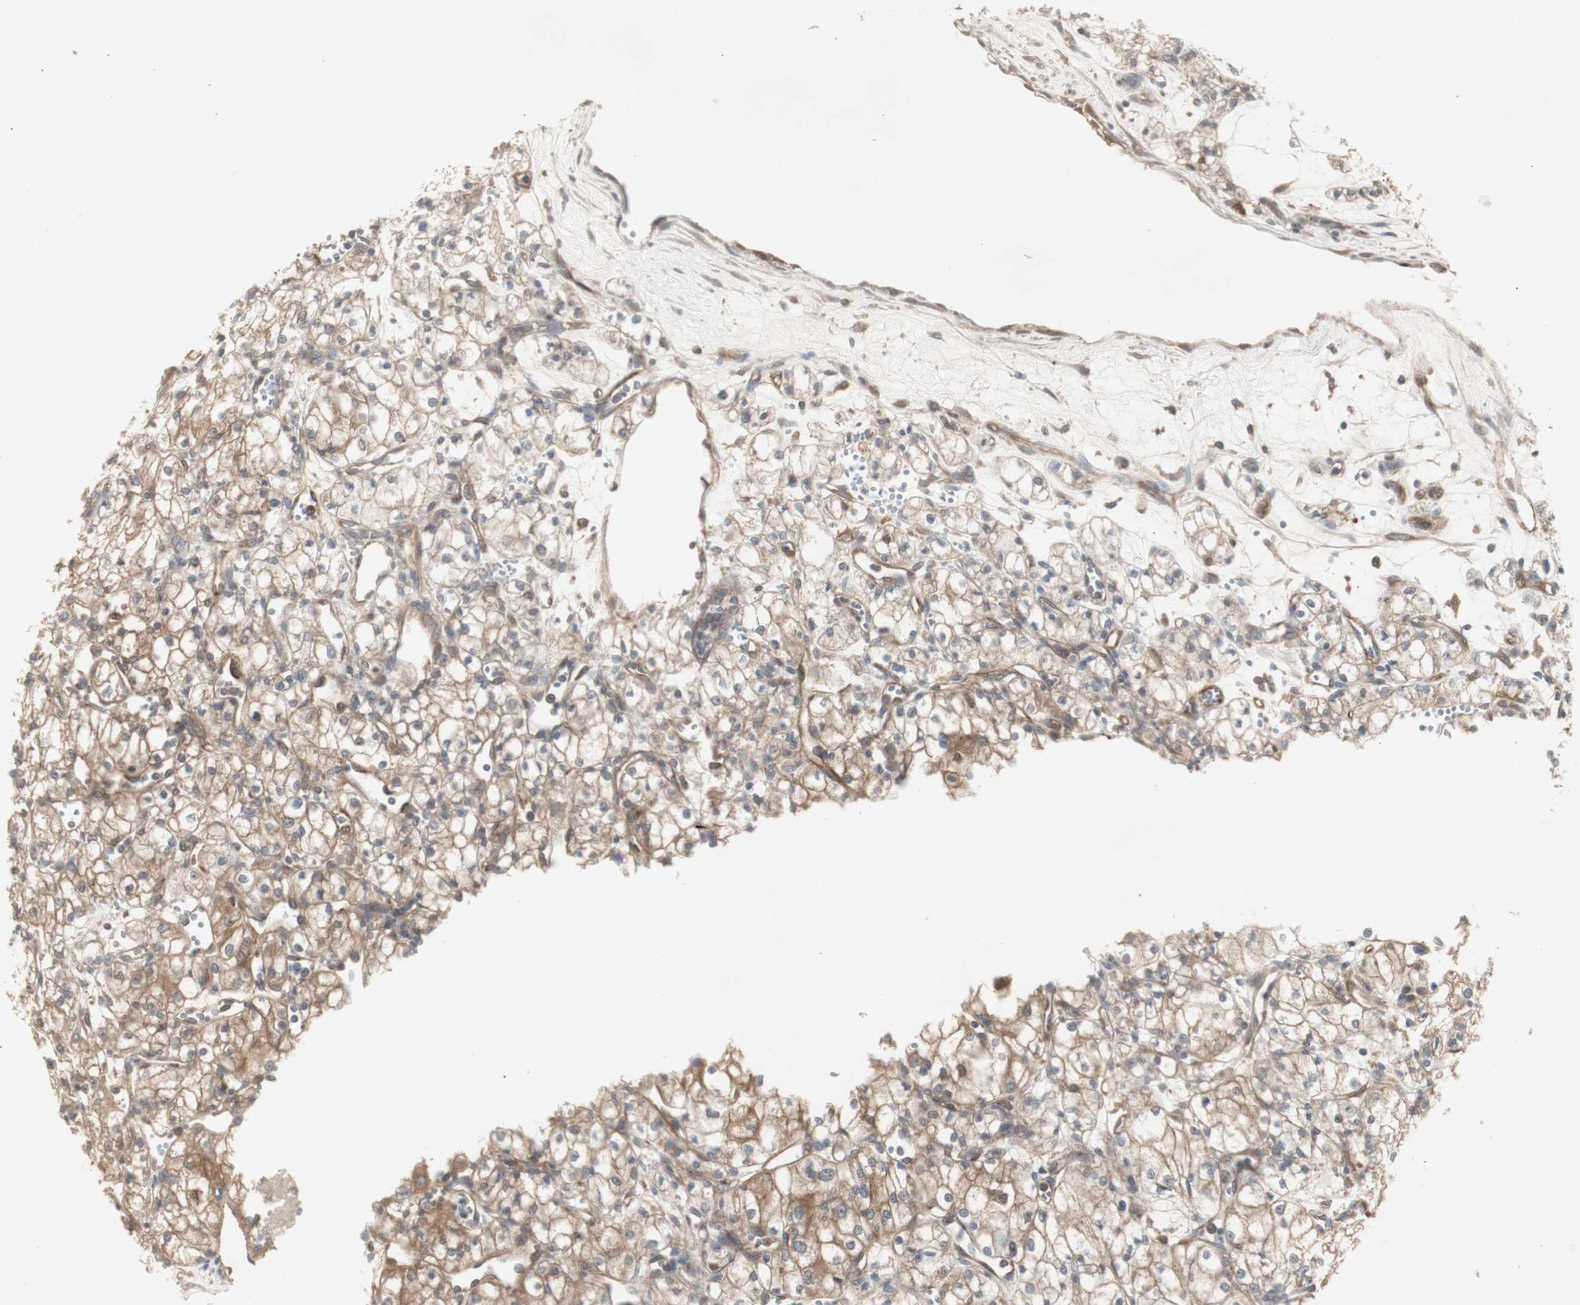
{"staining": {"intensity": "moderate", "quantity": ">75%", "location": "cytoplasmic/membranous"}, "tissue": "renal cancer", "cell_type": "Tumor cells", "image_type": "cancer", "snomed": [{"axis": "morphology", "description": "Normal tissue, NOS"}, {"axis": "morphology", "description": "Adenocarcinoma, NOS"}, {"axis": "topography", "description": "Kidney"}], "caption": "Renal cancer tissue exhibits moderate cytoplasmic/membranous positivity in approximately >75% of tumor cells", "gene": "CHURC1-FNTB", "patient": {"sex": "male", "age": 59}}